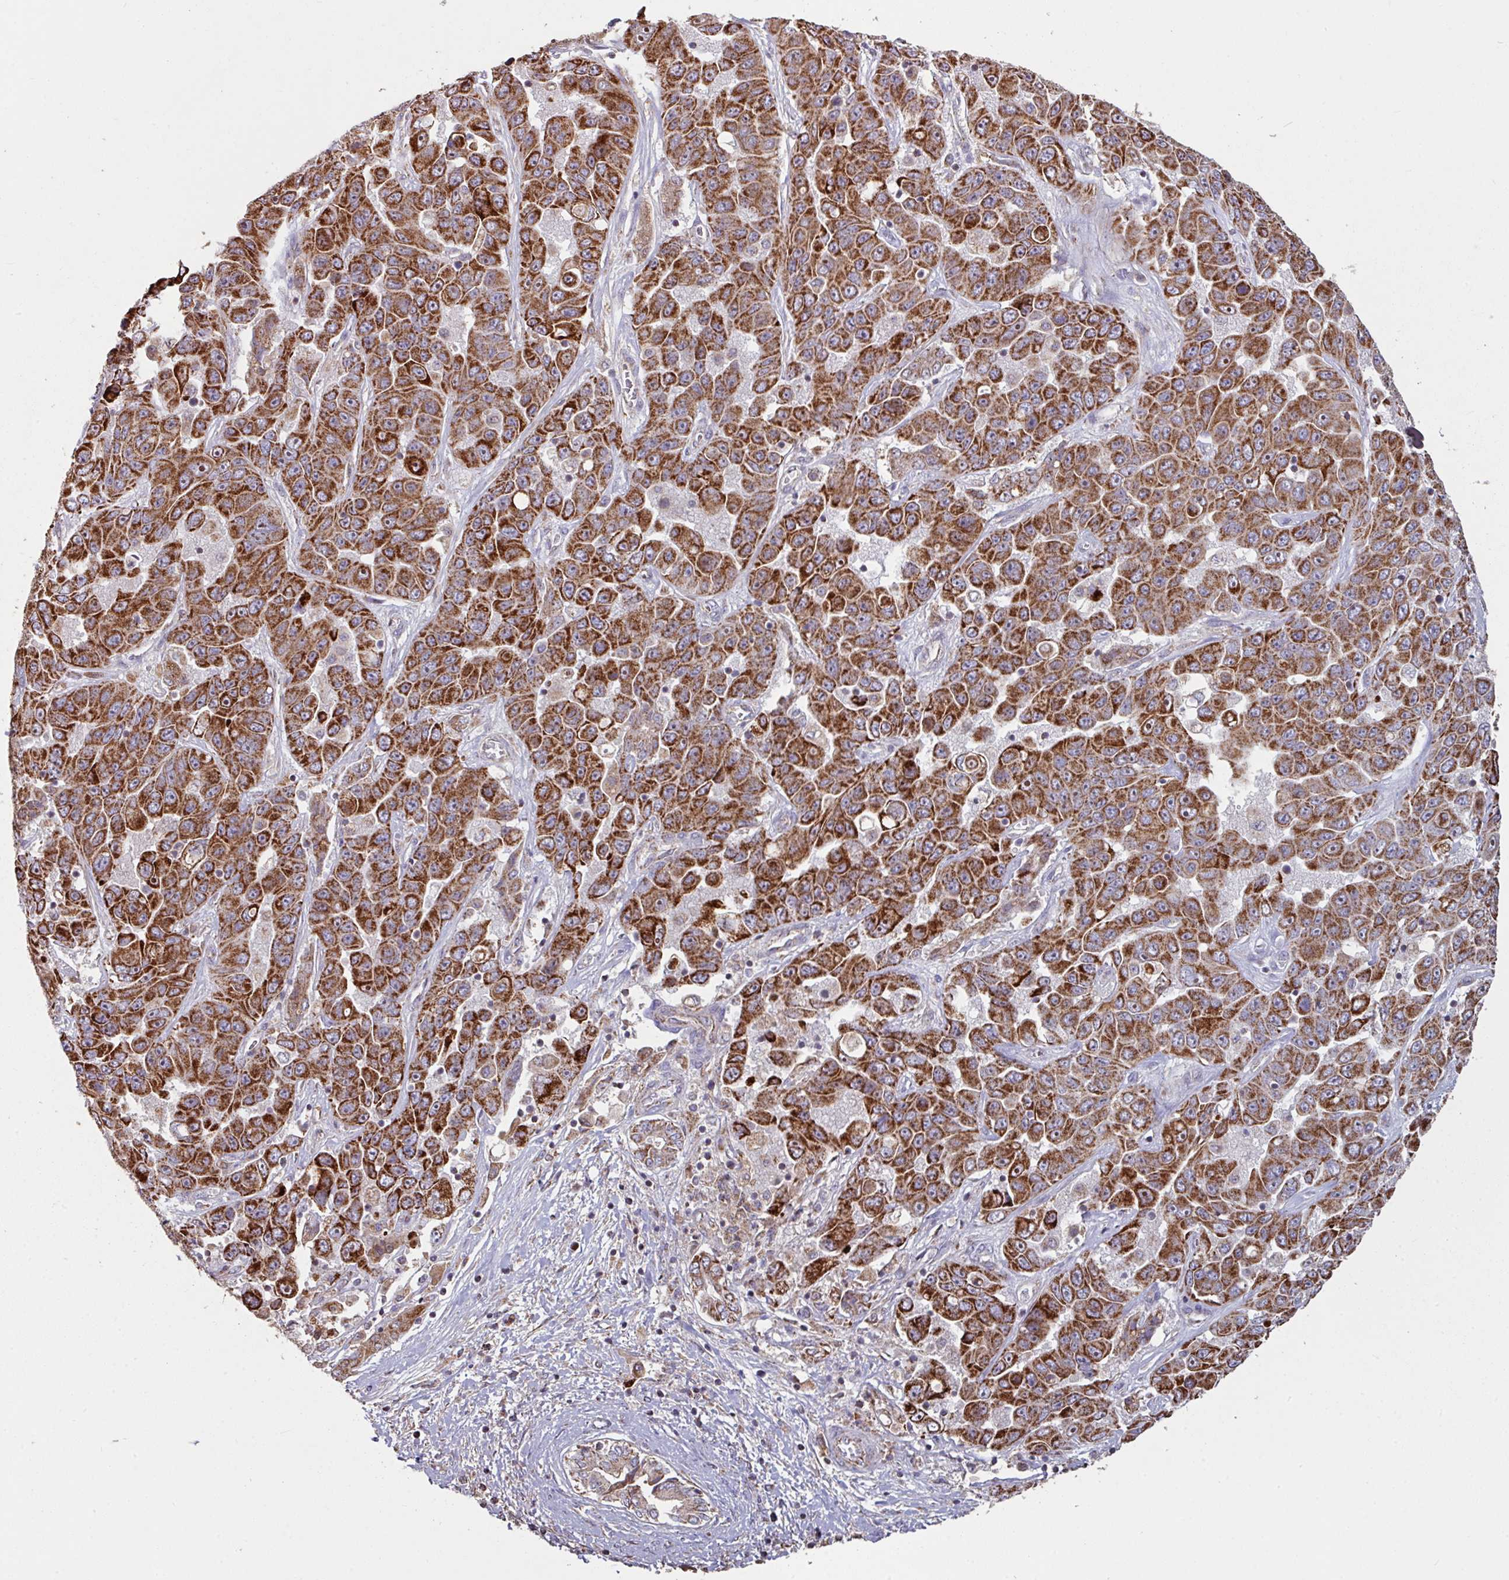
{"staining": {"intensity": "strong", "quantity": ">75%", "location": "cytoplasmic/membranous,nuclear"}, "tissue": "liver cancer", "cell_type": "Tumor cells", "image_type": "cancer", "snomed": [{"axis": "morphology", "description": "Cholangiocarcinoma"}, {"axis": "topography", "description": "Liver"}], "caption": "There is high levels of strong cytoplasmic/membranous and nuclear positivity in tumor cells of liver cholangiocarcinoma, as demonstrated by immunohistochemical staining (brown color).", "gene": "OR2D3", "patient": {"sex": "female", "age": 52}}